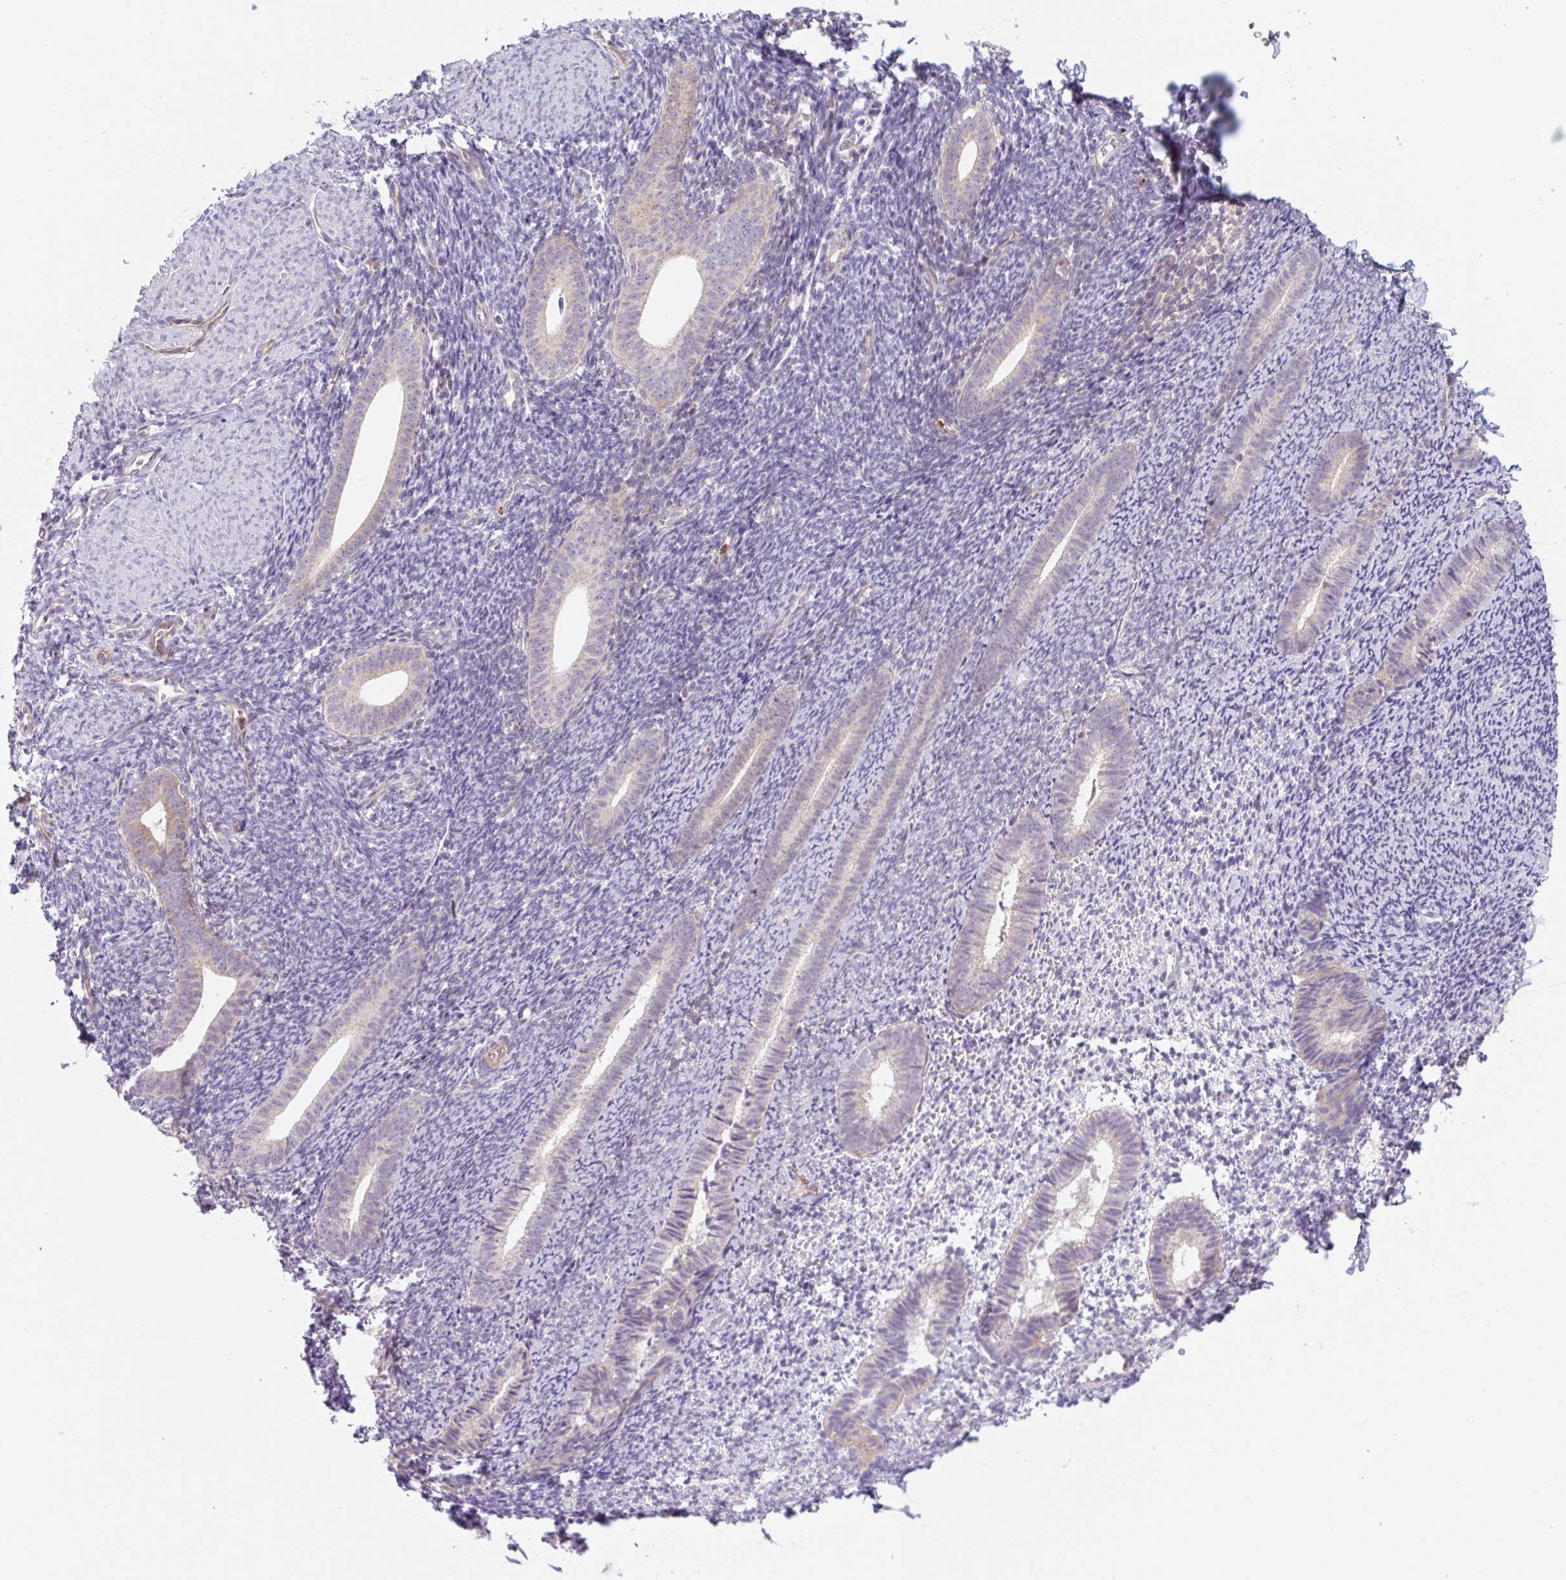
{"staining": {"intensity": "negative", "quantity": "none", "location": "none"}, "tissue": "endometrium", "cell_type": "Cells in endometrial stroma", "image_type": "normal", "snomed": [{"axis": "morphology", "description": "Normal tissue, NOS"}, {"axis": "topography", "description": "Endometrium"}], "caption": "Photomicrograph shows no protein staining in cells in endometrial stroma of unremarkable endometrium. (DAB (3,3'-diaminobenzidine) IHC visualized using brightfield microscopy, high magnification).", "gene": "OMA1", "patient": {"sex": "female", "age": 39}}